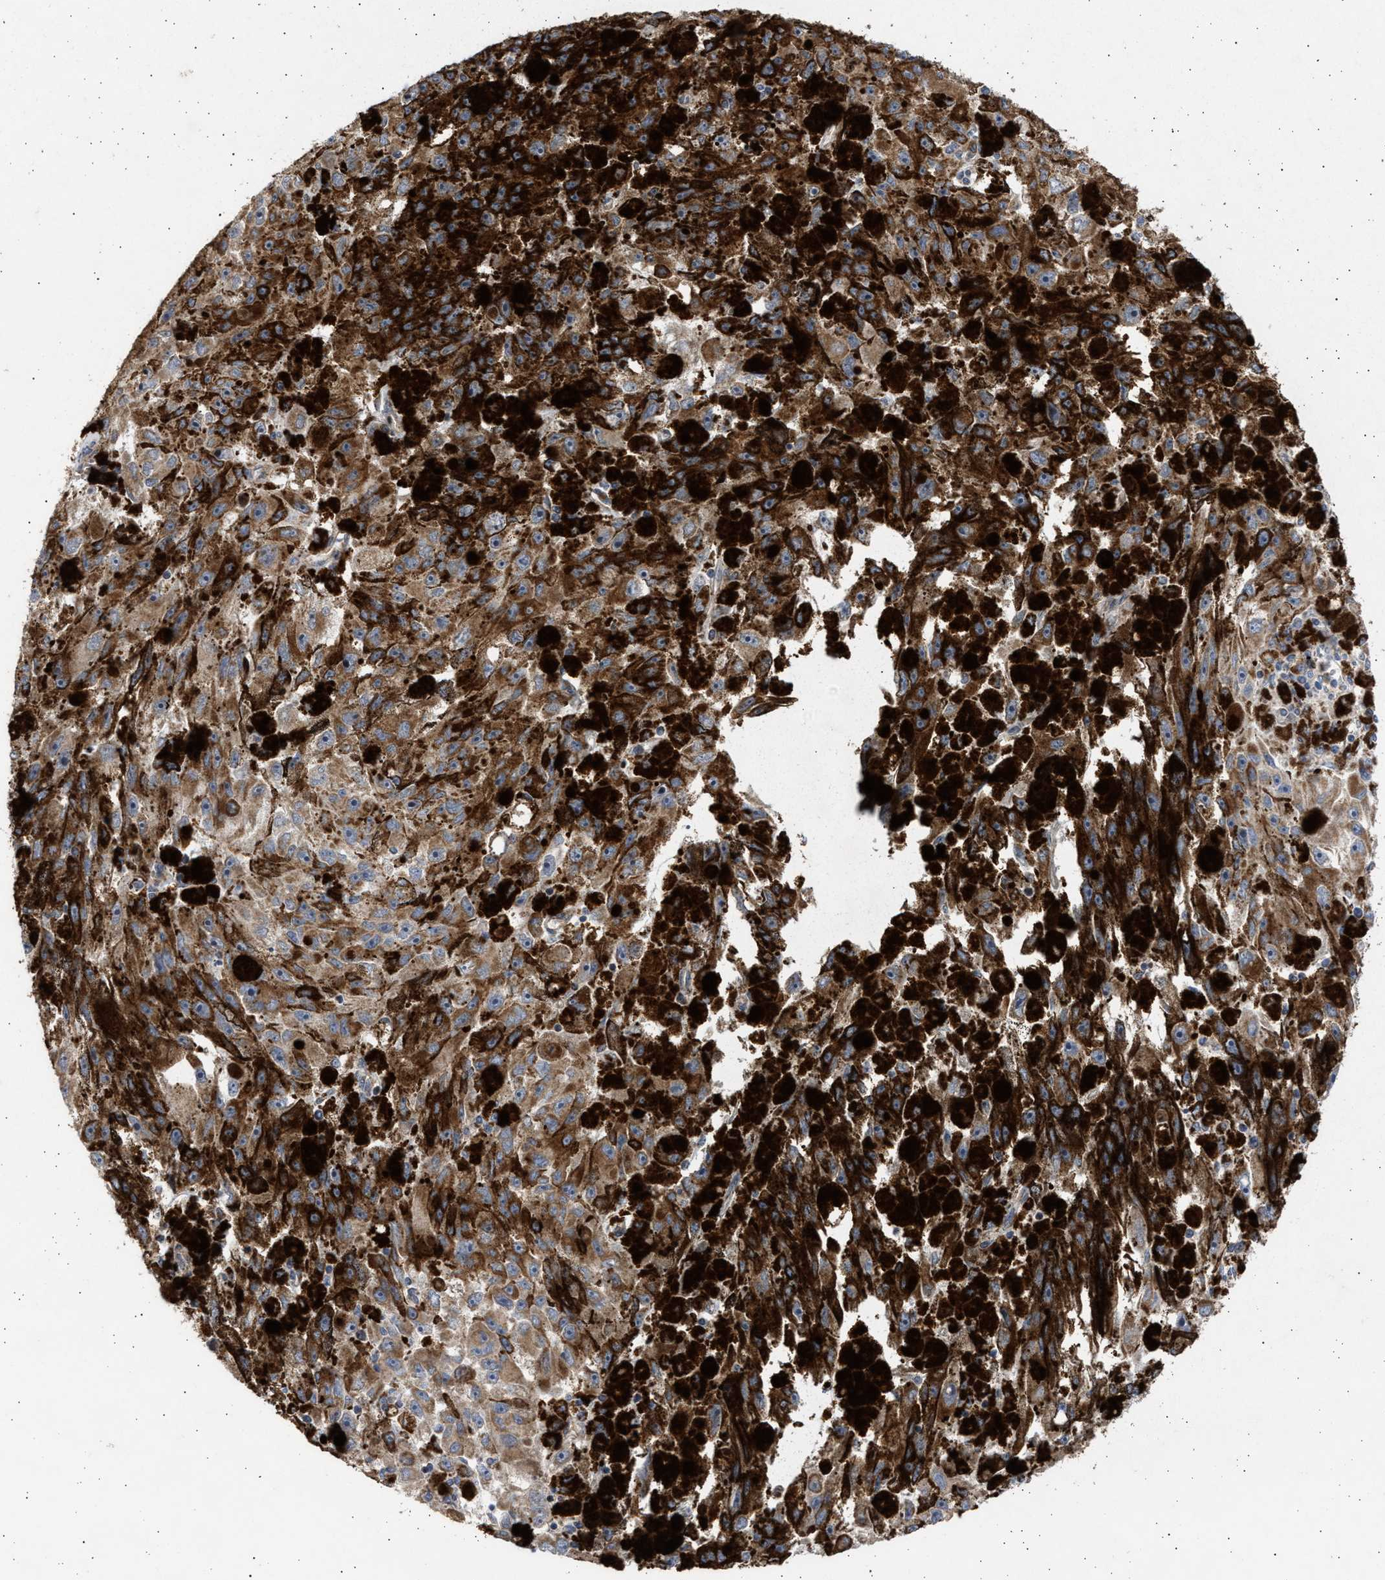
{"staining": {"intensity": "moderate", "quantity": ">75%", "location": "cytoplasmic/membranous"}, "tissue": "melanoma", "cell_type": "Tumor cells", "image_type": "cancer", "snomed": [{"axis": "morphology", "description": "Malignant melanoma, NOS"}, {"axis": "topography", "description": "Skin"}], "caption": "Malignant melanoma tissue demonstrates moderate cytoplasmic/membranous positivity in approximately >75% of tumor cells, visualized by immunohistochemistry. (Stains: DAB (3,3'-diaminobenzidine) in brown, nuclei in blue, Microscopy: brightfield microscopy at high magnification).", "gene": "TTC19", "patient": {"sex": "female", "age": 104}}